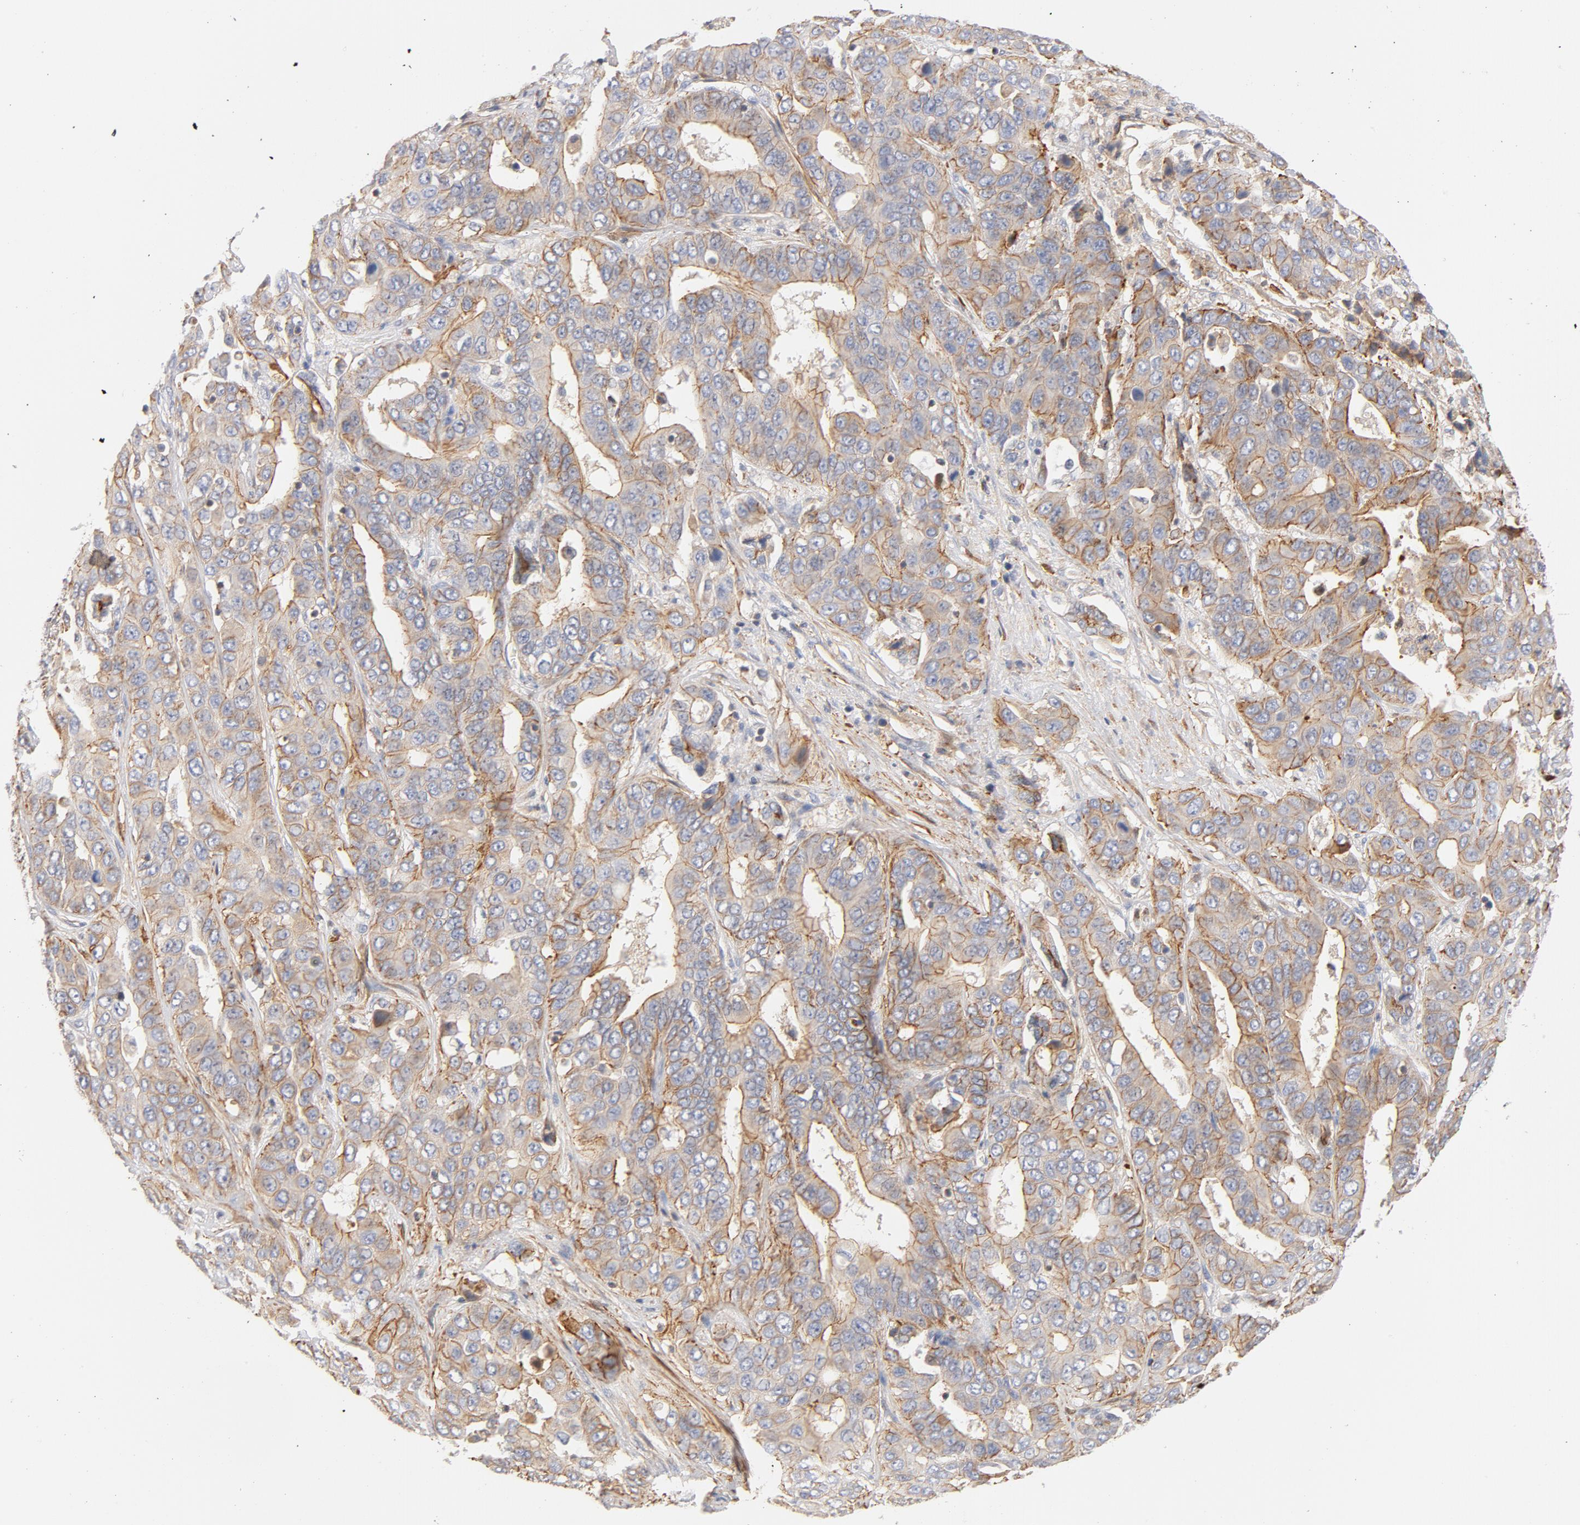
{"staining": {"intensity": "moderate", "quantity": ">75%", "location": "cytoplasmic/membranous"}, "tissue": "liver cancer", "cell_type": "Tumor cells", "image_type": "cancer", "snomed": [{"axis": "morphology", "description": "Cholangiocarcinoma"}, {"axis": "topography", "description": "Liver"}], "caption": "This image shows IHC staining of liver cancer (cholangiocarcinoma), with medium moderate cytoplasmic/membranous expression in about >75% of tumor cells.", "gene": "STRN3", "patient": {"sex": "female", "age": 52}}